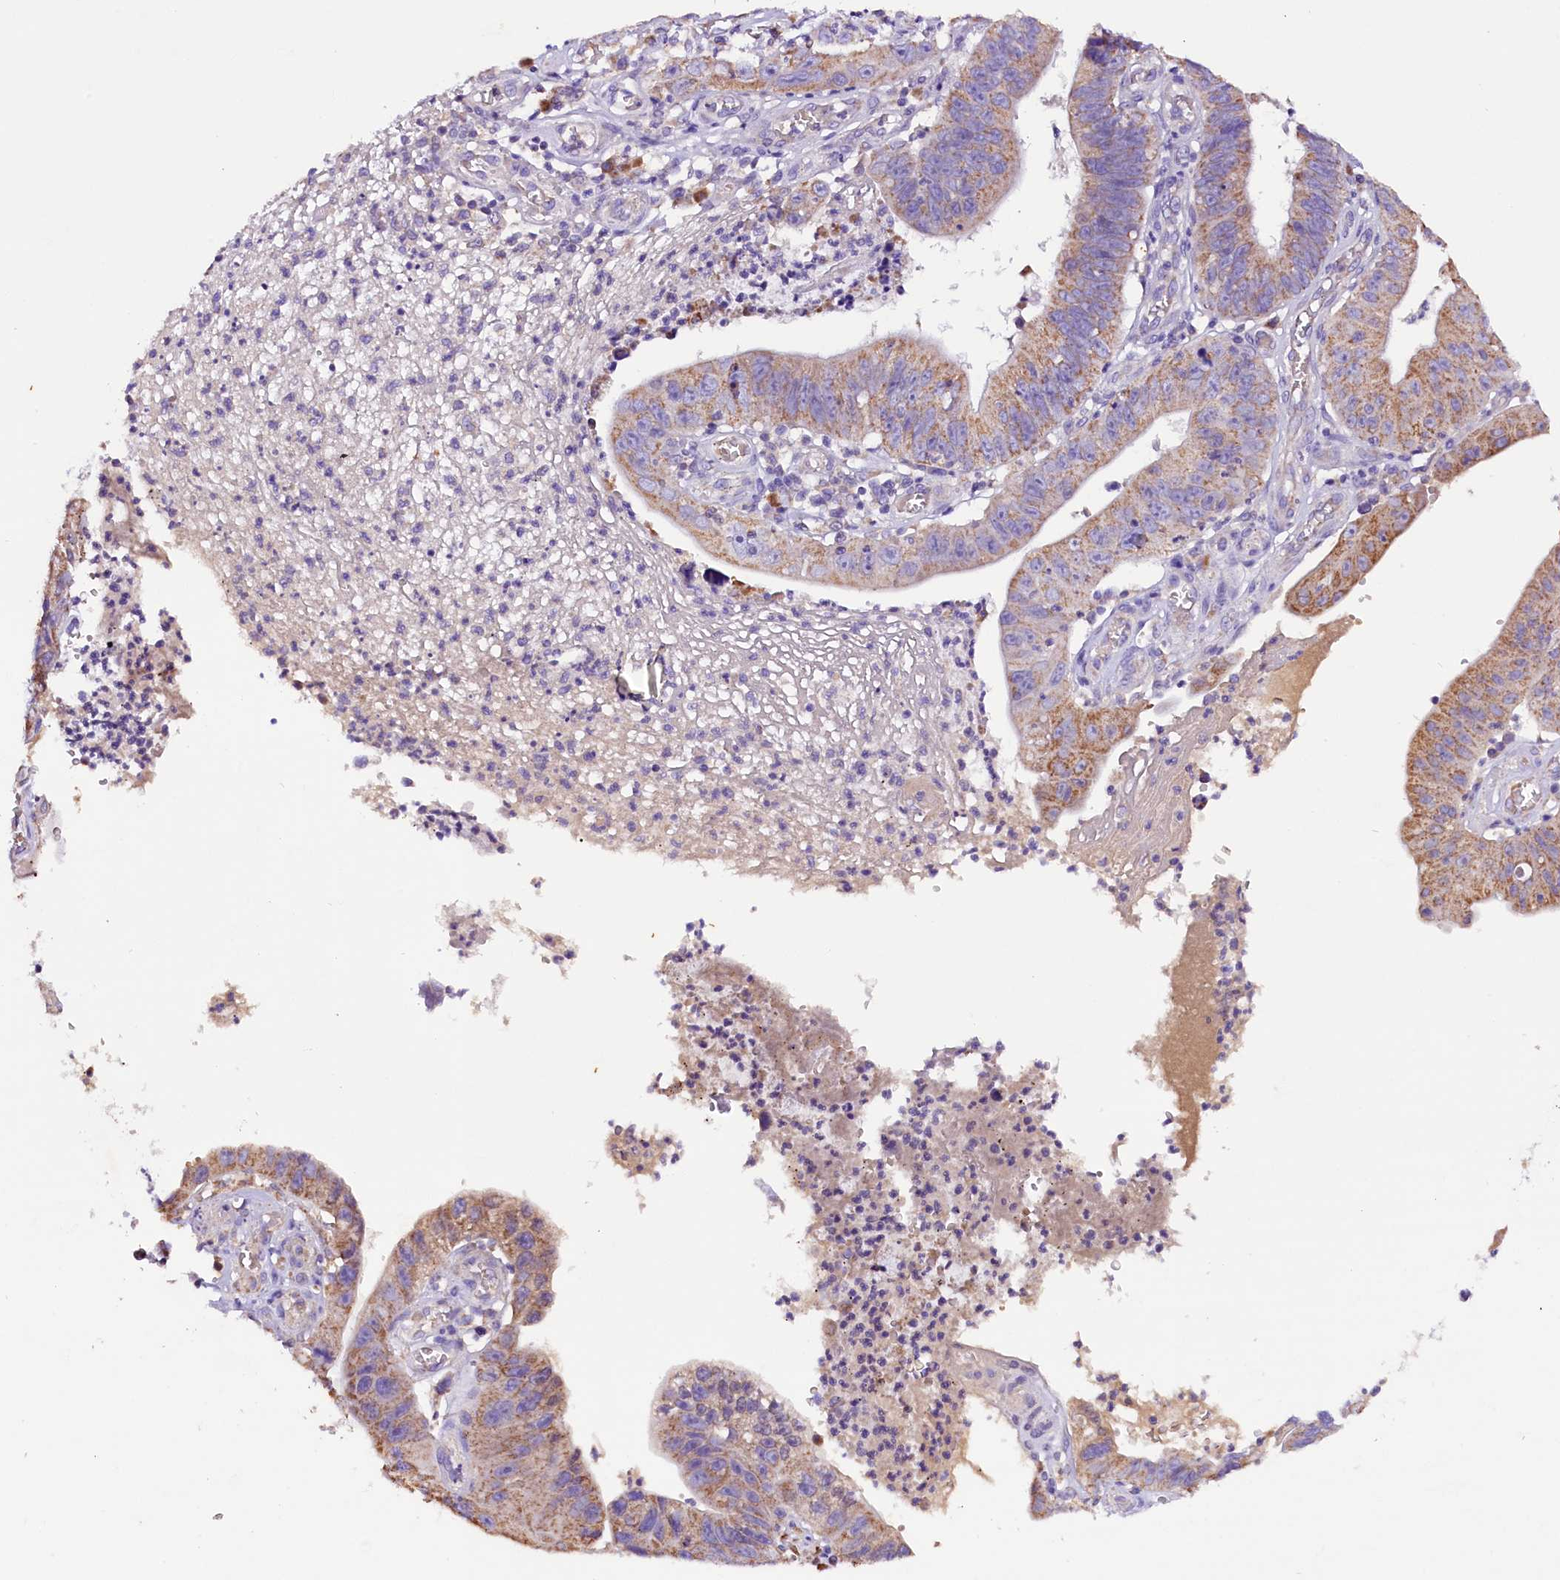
{"staining": {"intensity": "moderate", "quantity": ">75%", "location": "cytoplasmic/membranous"}, "tissue": "stomach cancer", "cell_type": "Tumor cells", "image_type": "cancer", "snomed": [{"axis": "morphology", "description": "Adenocarcinoma, NOS"}, {"axis": "topography", "description": "Stomach"}], "caption": "Immunohistochemical staining of human adenocarcinoma (stomach) displays medium levels of moderate cytoplasmic/membranous protein positivity in about >75% of tumor cells.", "gene": "SIX5", "patient": {"sex": "male", "age": 59}}